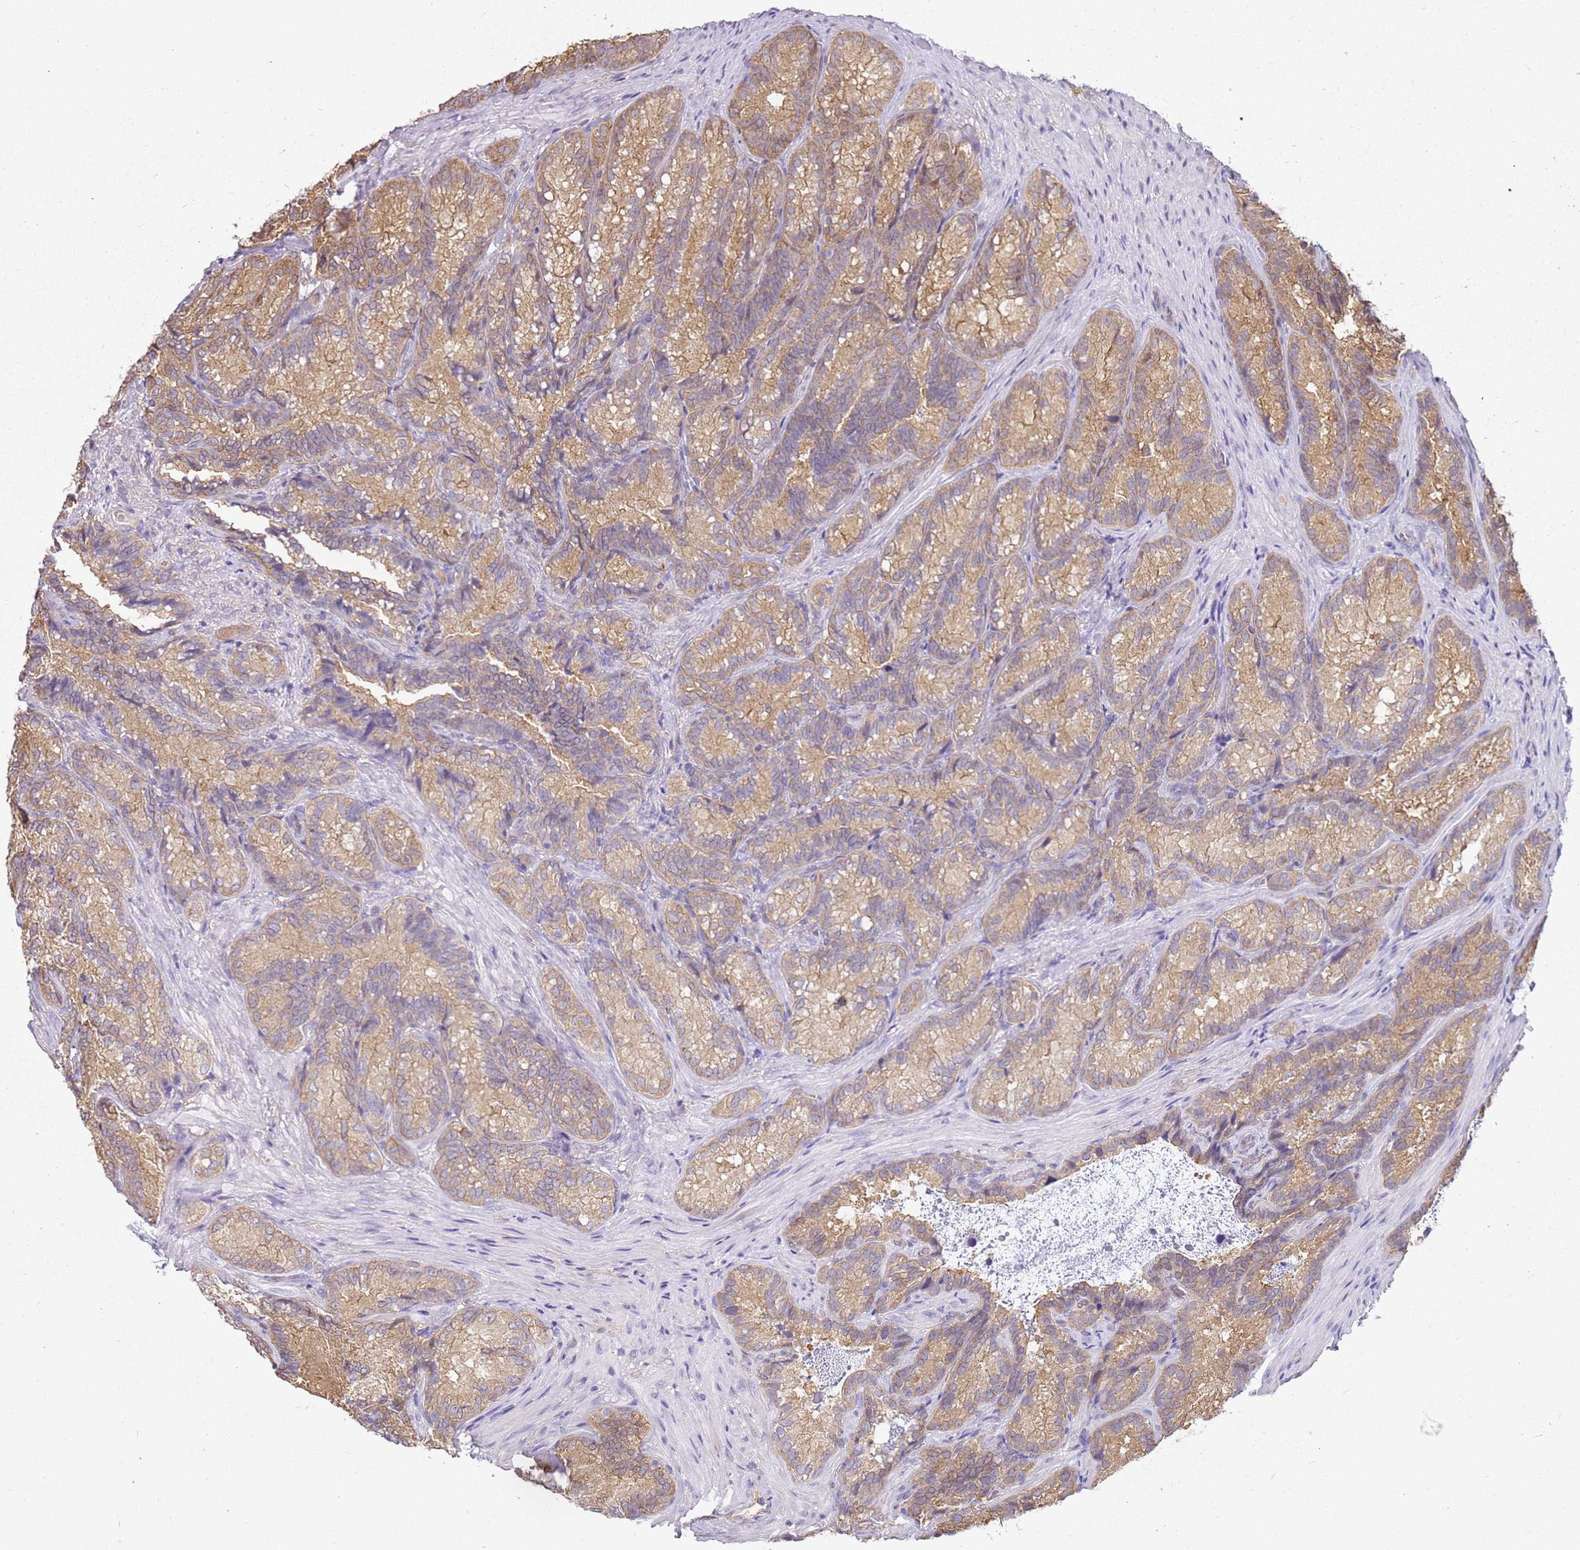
{"staining": {"intensity": "moderate", "quantity": "25%-75%", "location": "cytoplasmic/membranous,nuclear"}, "tissue": "seminal vesicle", "cell_type": "Glandular cells", "image_type": "normal", "snomed": [{"axis": "morphology", "description": "Normal tissue, NOS"}, {"axis": "topography", "description": "Seminal veicle"}], "caption": "Protein expression analysis of normal seminal vesicle exhibits moderate cytoplasmic/membranous,nuclear expression in approximately 25%-75% of glandular cells.", "gene": "YWHAE", "patient": {"sex": "male", "age": 58}}